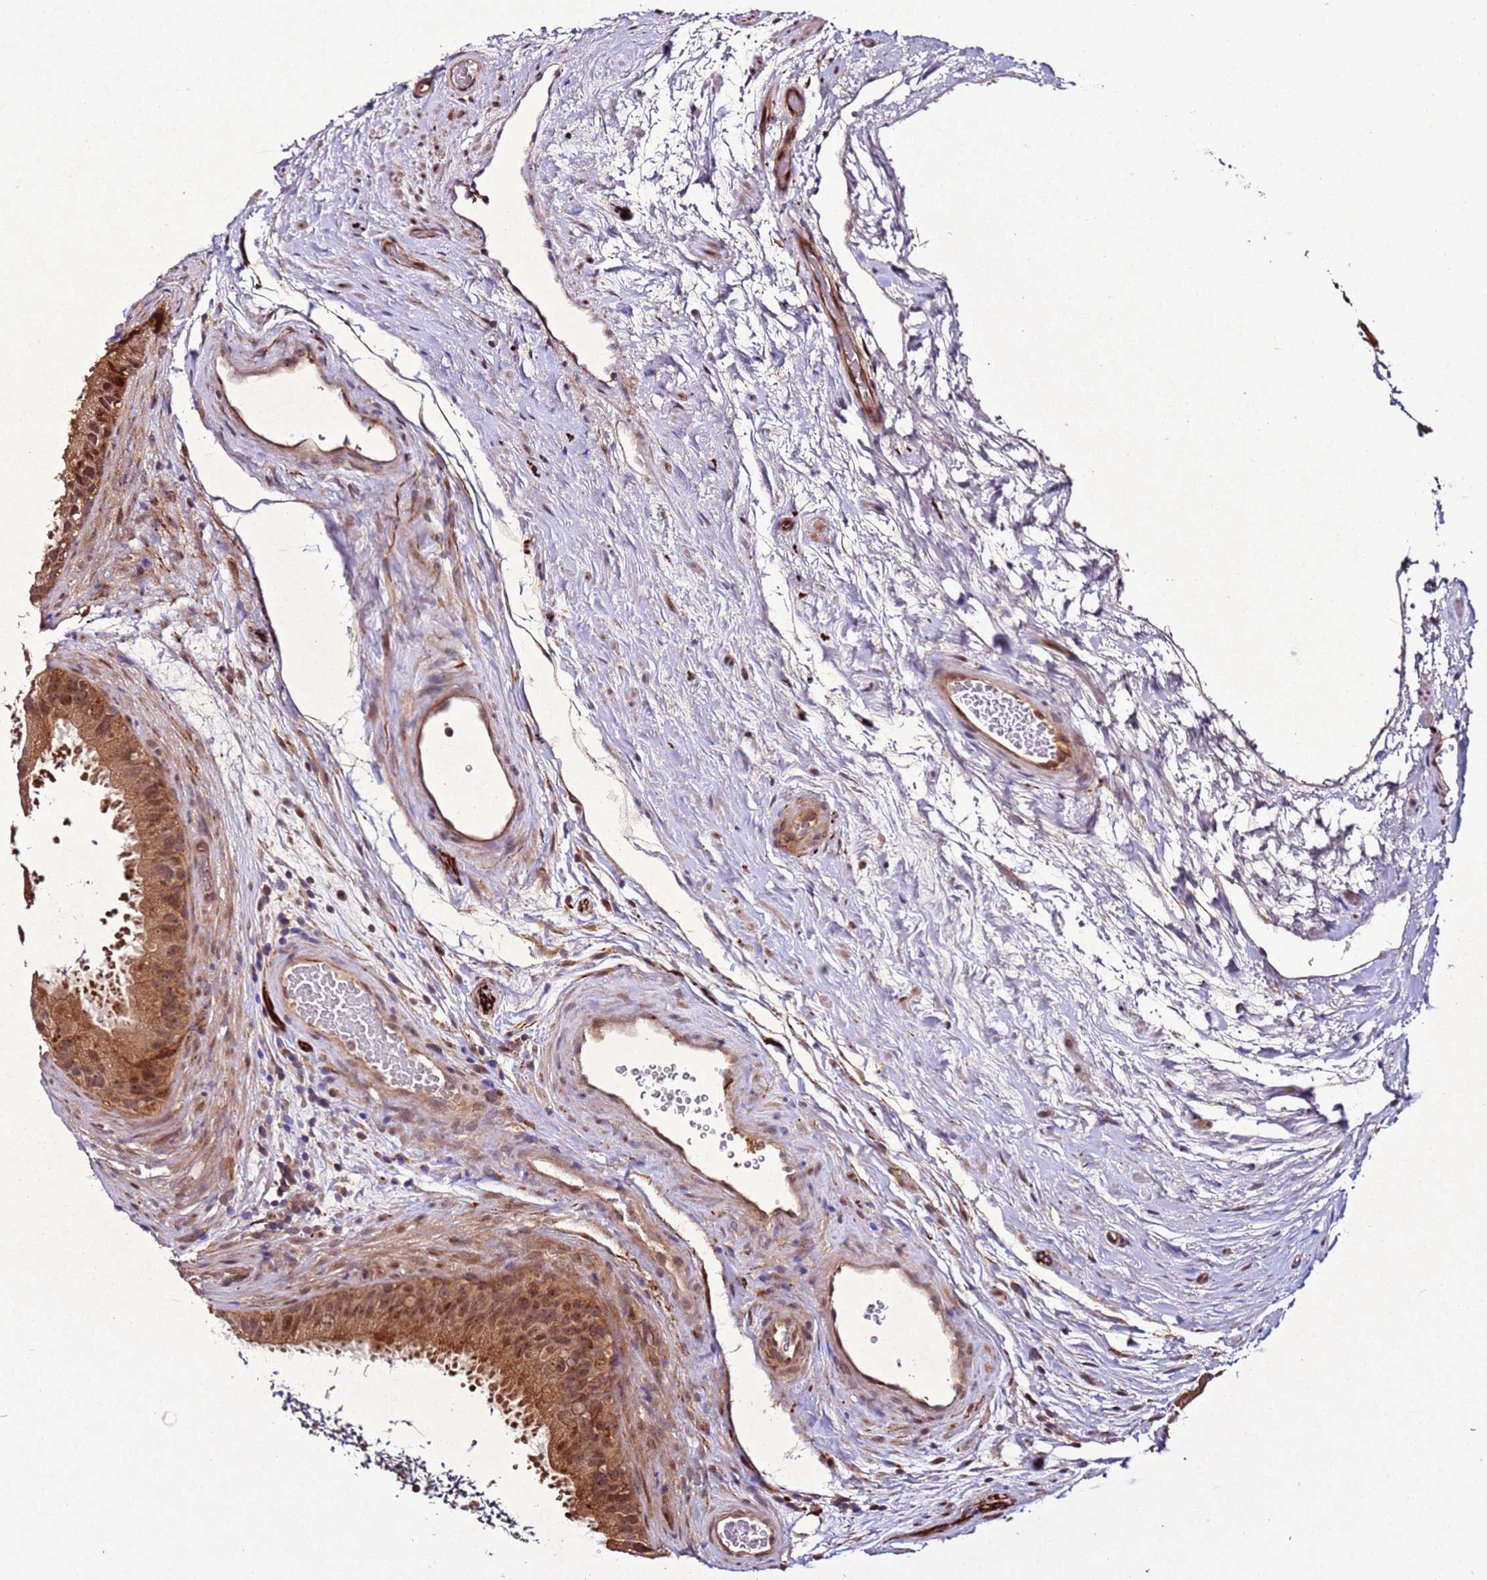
{"staining": {"intensity": "moderate", "quantity": ">75%", "location": "cytoplasmic/membranous,nuclear"}, "tissue": "epididymis", "cell_type": "Glandular cells", "image_type": "normal", "snomed": [{"axis": "morphology", "description": "Normal tissue, NOS"}, {"axis": "topography", "description": "Epididymis, spermatic cord, NOS"}], "caption": "Glandular cells display moderate cytoplasmic/membranous,nuclear expression in approximately >75% of cells in benign epididymis.", "gene": "PTMA", "patient": {"sex": "male", "age": 50}}